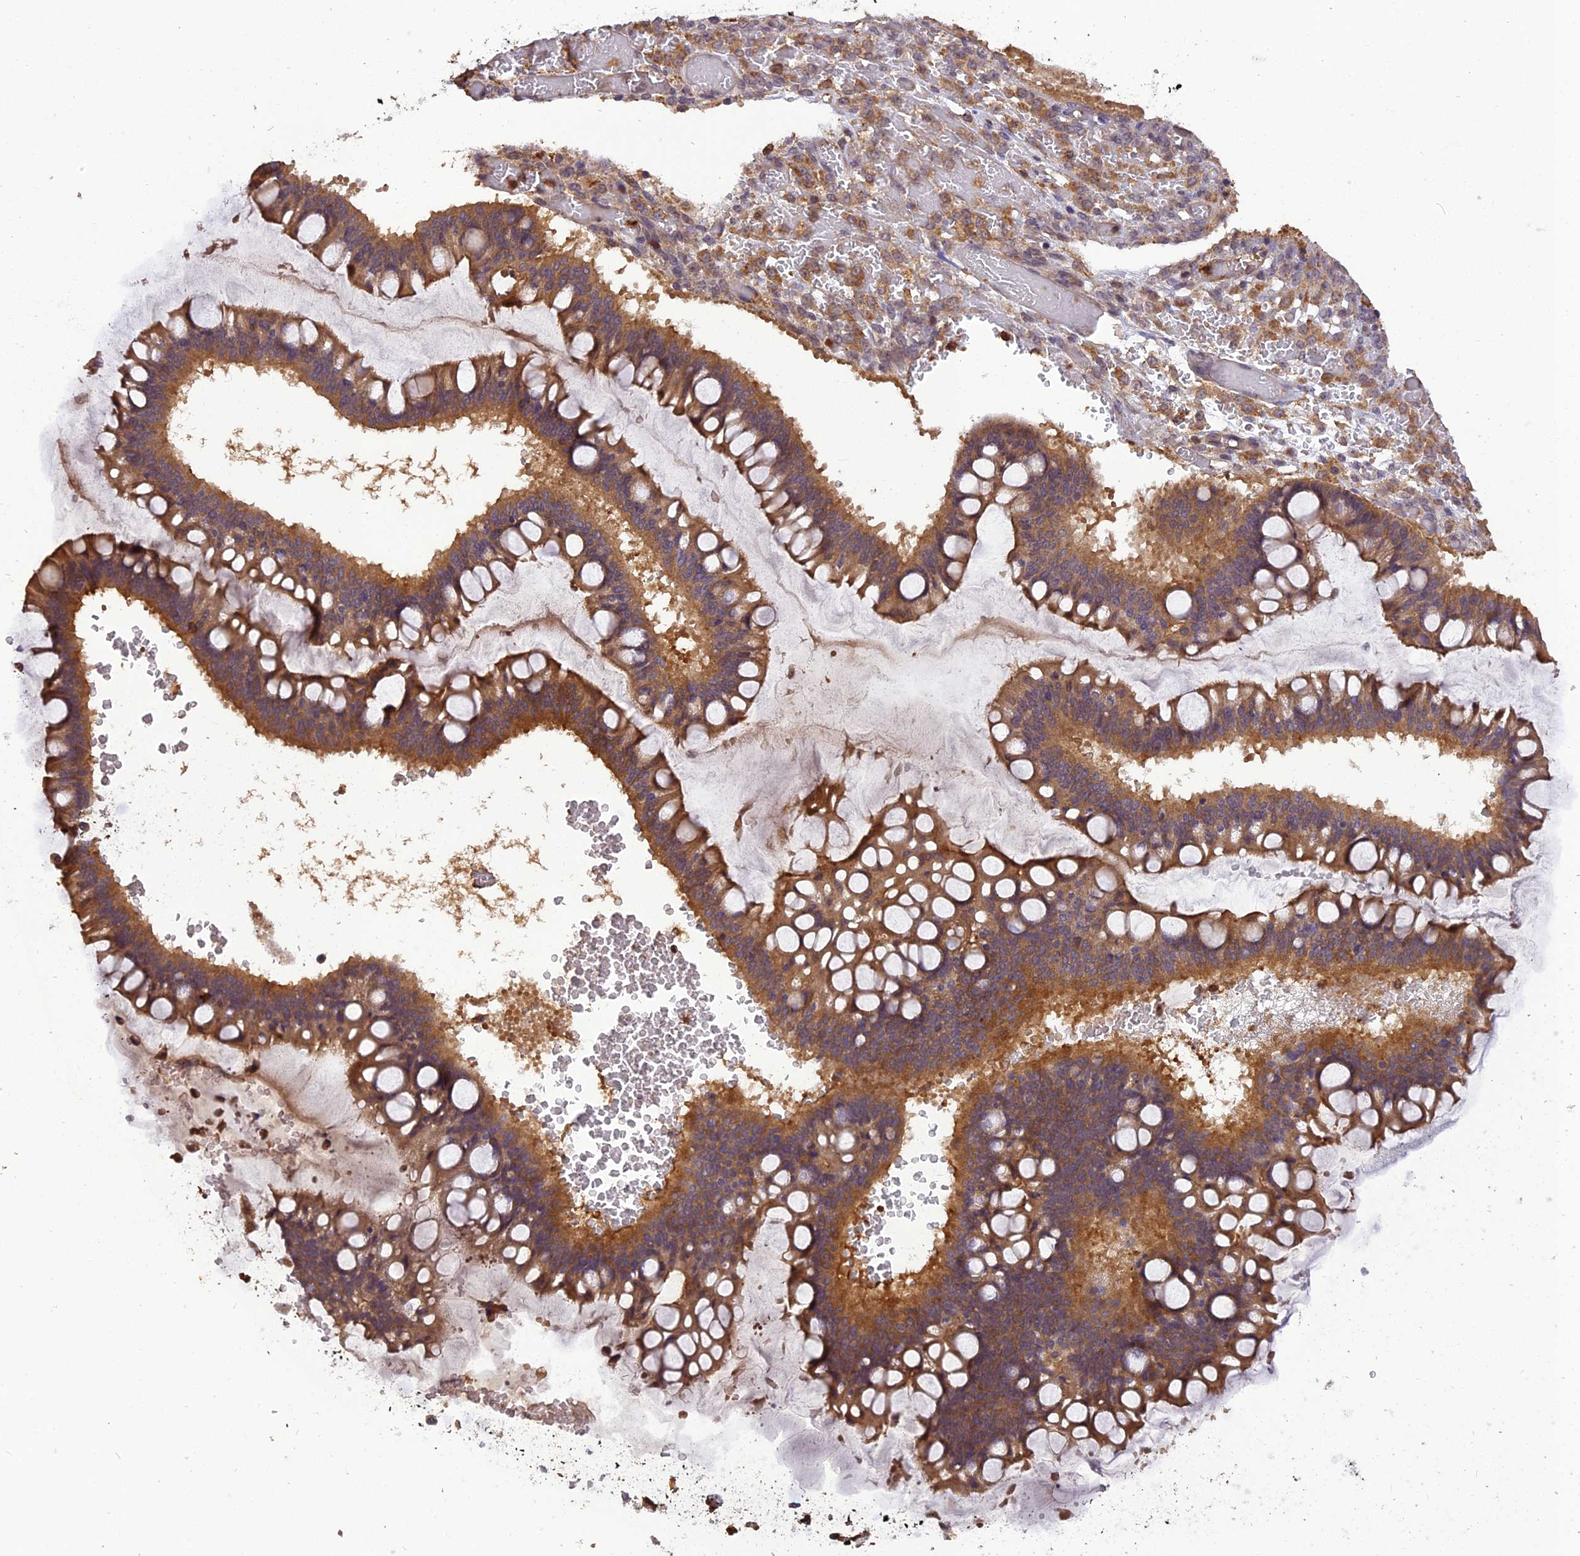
{"staining": {"intensity": "moderate", "quantity": ">75%", "location": "cytoplasmic/membranous"}, "tissue": "ovarian cancer", "cell_type": "Tumor cells", "image_type": "cancer", "snomed": [{"axis": "morphology", "description": "Cystadenocarcinoma, mucinous, NOS"}, {"axis": "topography", "description": "Ovary"}], "caption": "Immunohistochemistry (IHC) histopathology image of human ovarian cancer (mucinous cystadenocarcinoma) stained for a protein (brown), which demonstrates medium levels of moderate cytoplasmic/membranous positivity in approximately >75% of tumor cells.", "gene": "STOML1", "patient": {"sex": "female", "age": 73}}